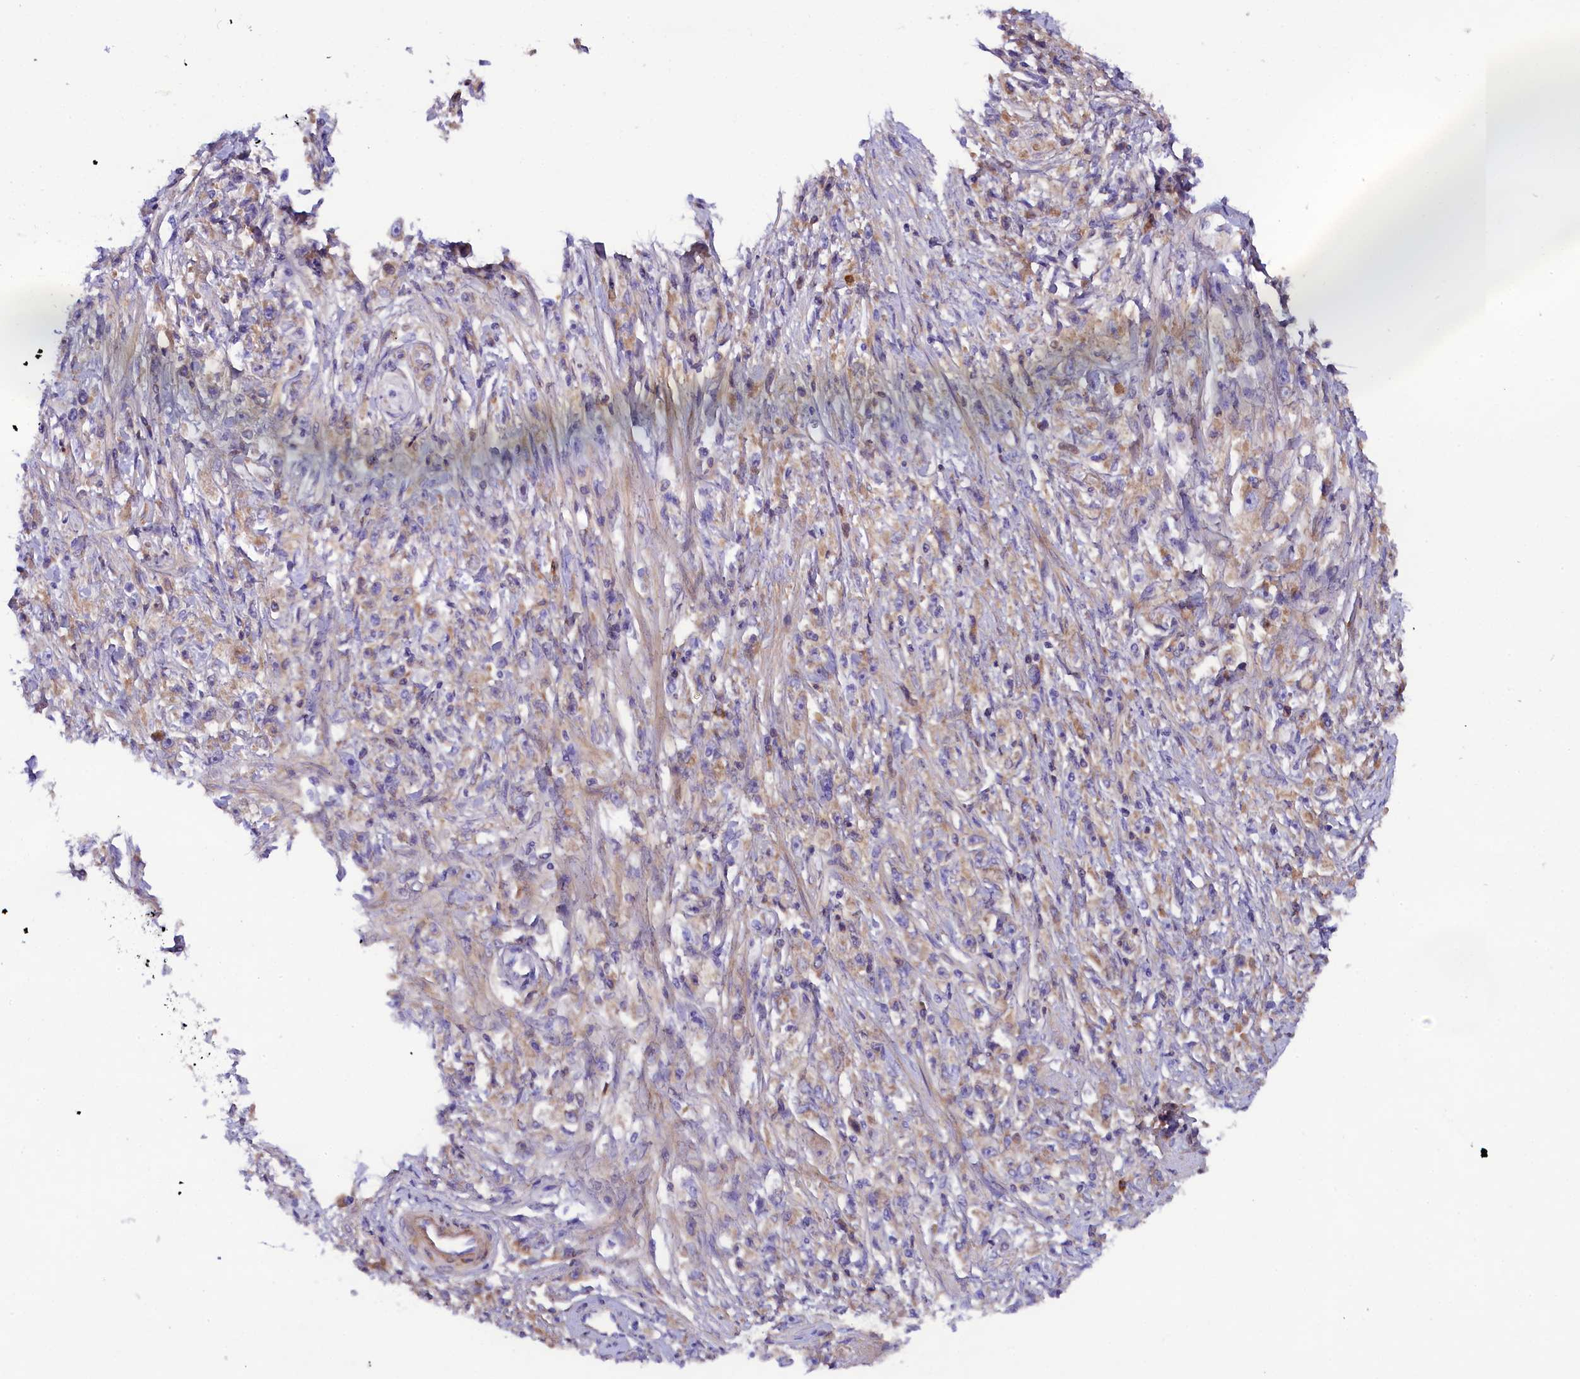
{"staining": {"intensity": "weak", "quantity": ">75%", "location": "cytoplasmic/membranous"}, "tissue": "stomach cancer", "cell_type": "Tumor cells", "image_type": "cancer", "snomed": [{"axis": "morphology", "description": "Adenocarcinoma, NOS"}, {"axis": "topography", "description": "Stomach"}], "caption": "Tumor cells exhibit low levels of weak cytoplasmic/membranous expression in about >75% of cells in adenocarcinoma (stomach).", "gene": "SOD3", "patient": {"sex": "female", "age": 59}}